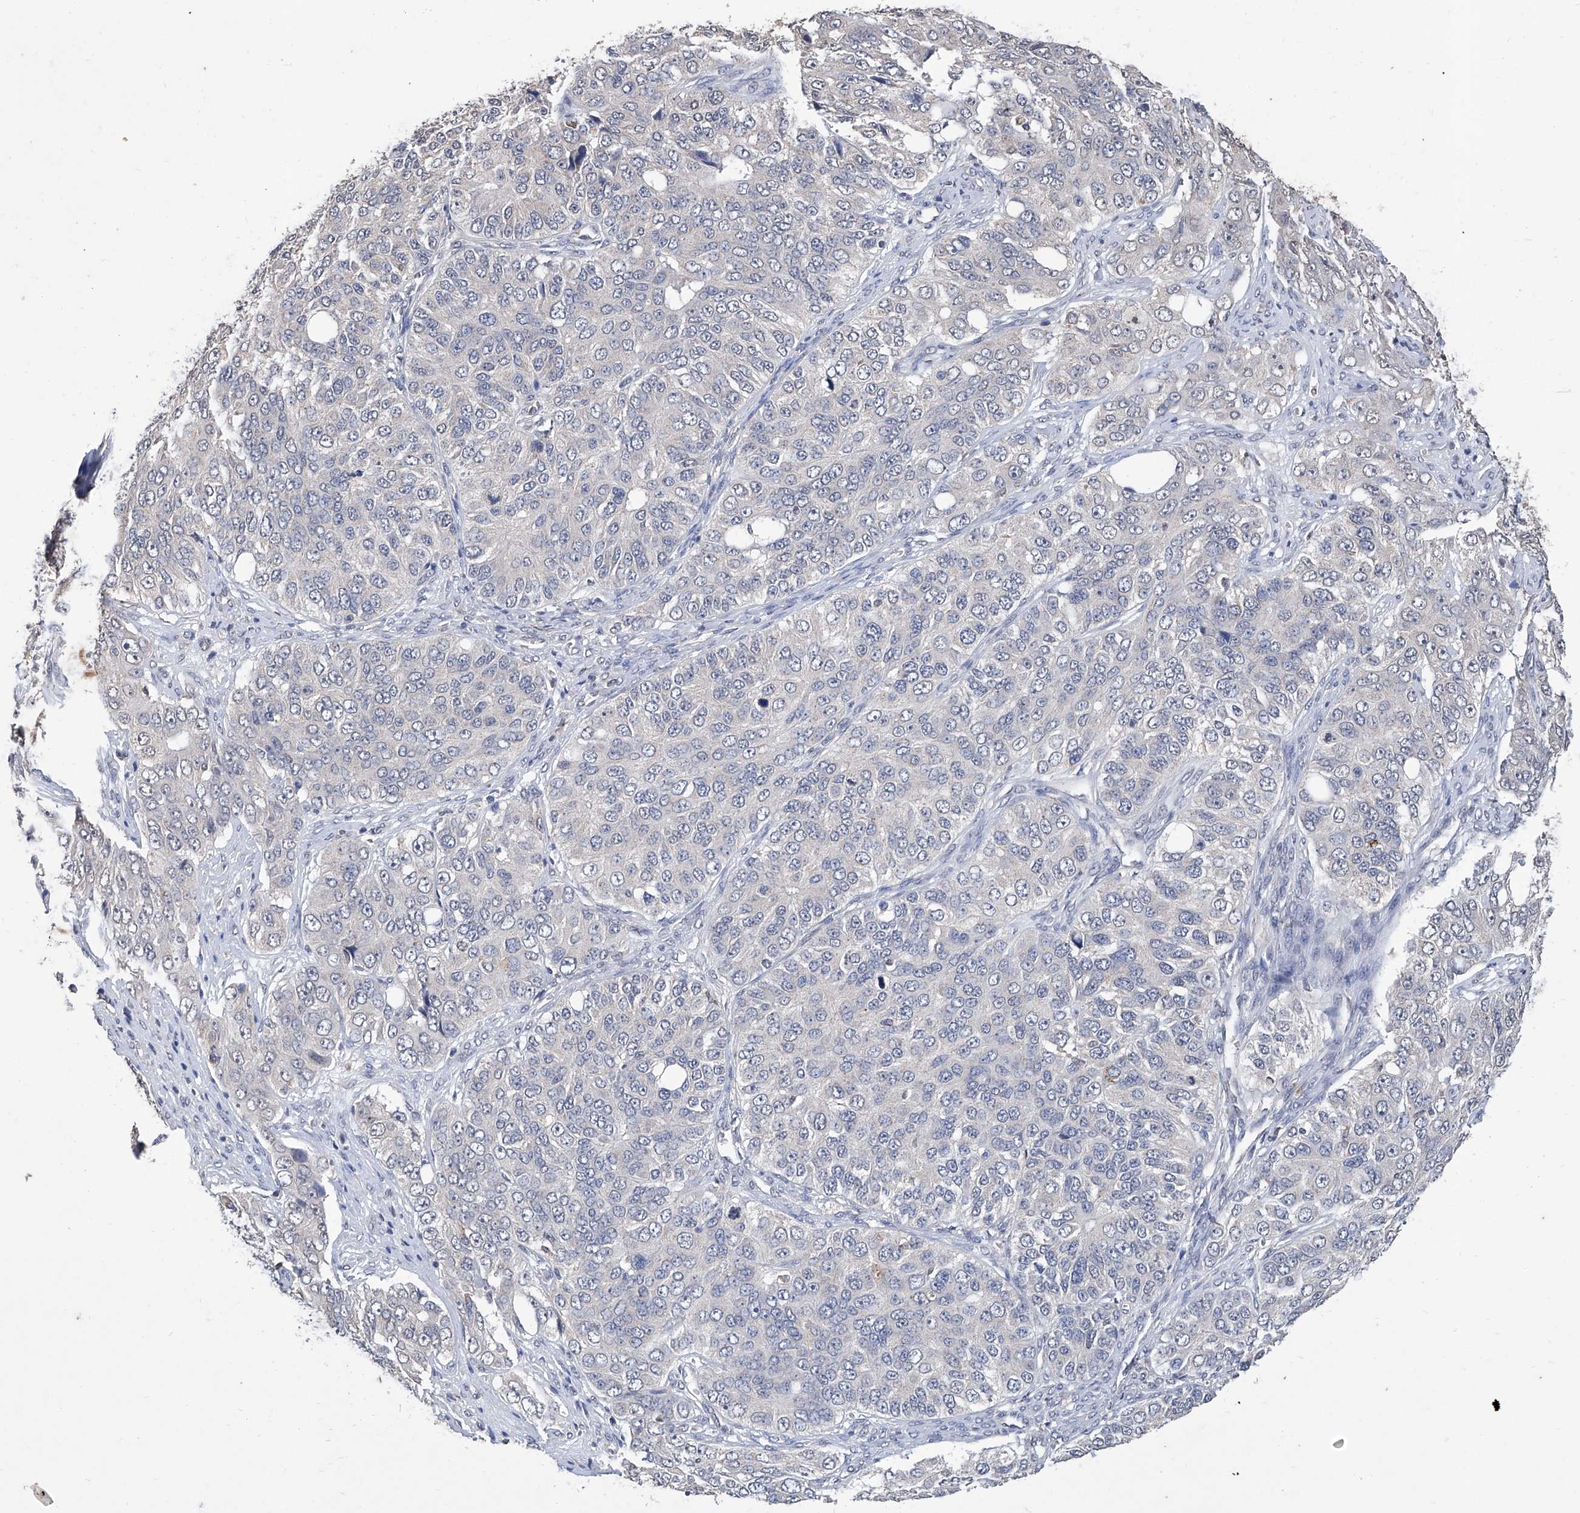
{"staining": {"intensity": "negative", "quantity": "none", "location": "none"}, "tissue": "ovarian cancer", "cell_type": "Tumor cells", "image_type": "cancer", "snomed": [{"axis": "morphology", "description": "Carcinoma, endometroid"}, {"axis": "topography", "description": "Ovary"}], "caption": "An image of human ovarian endometroid carcinoma is negative for staining in tumor cells.", "gene": "GPT", "patient": {"sex": "female", "age": 51}}